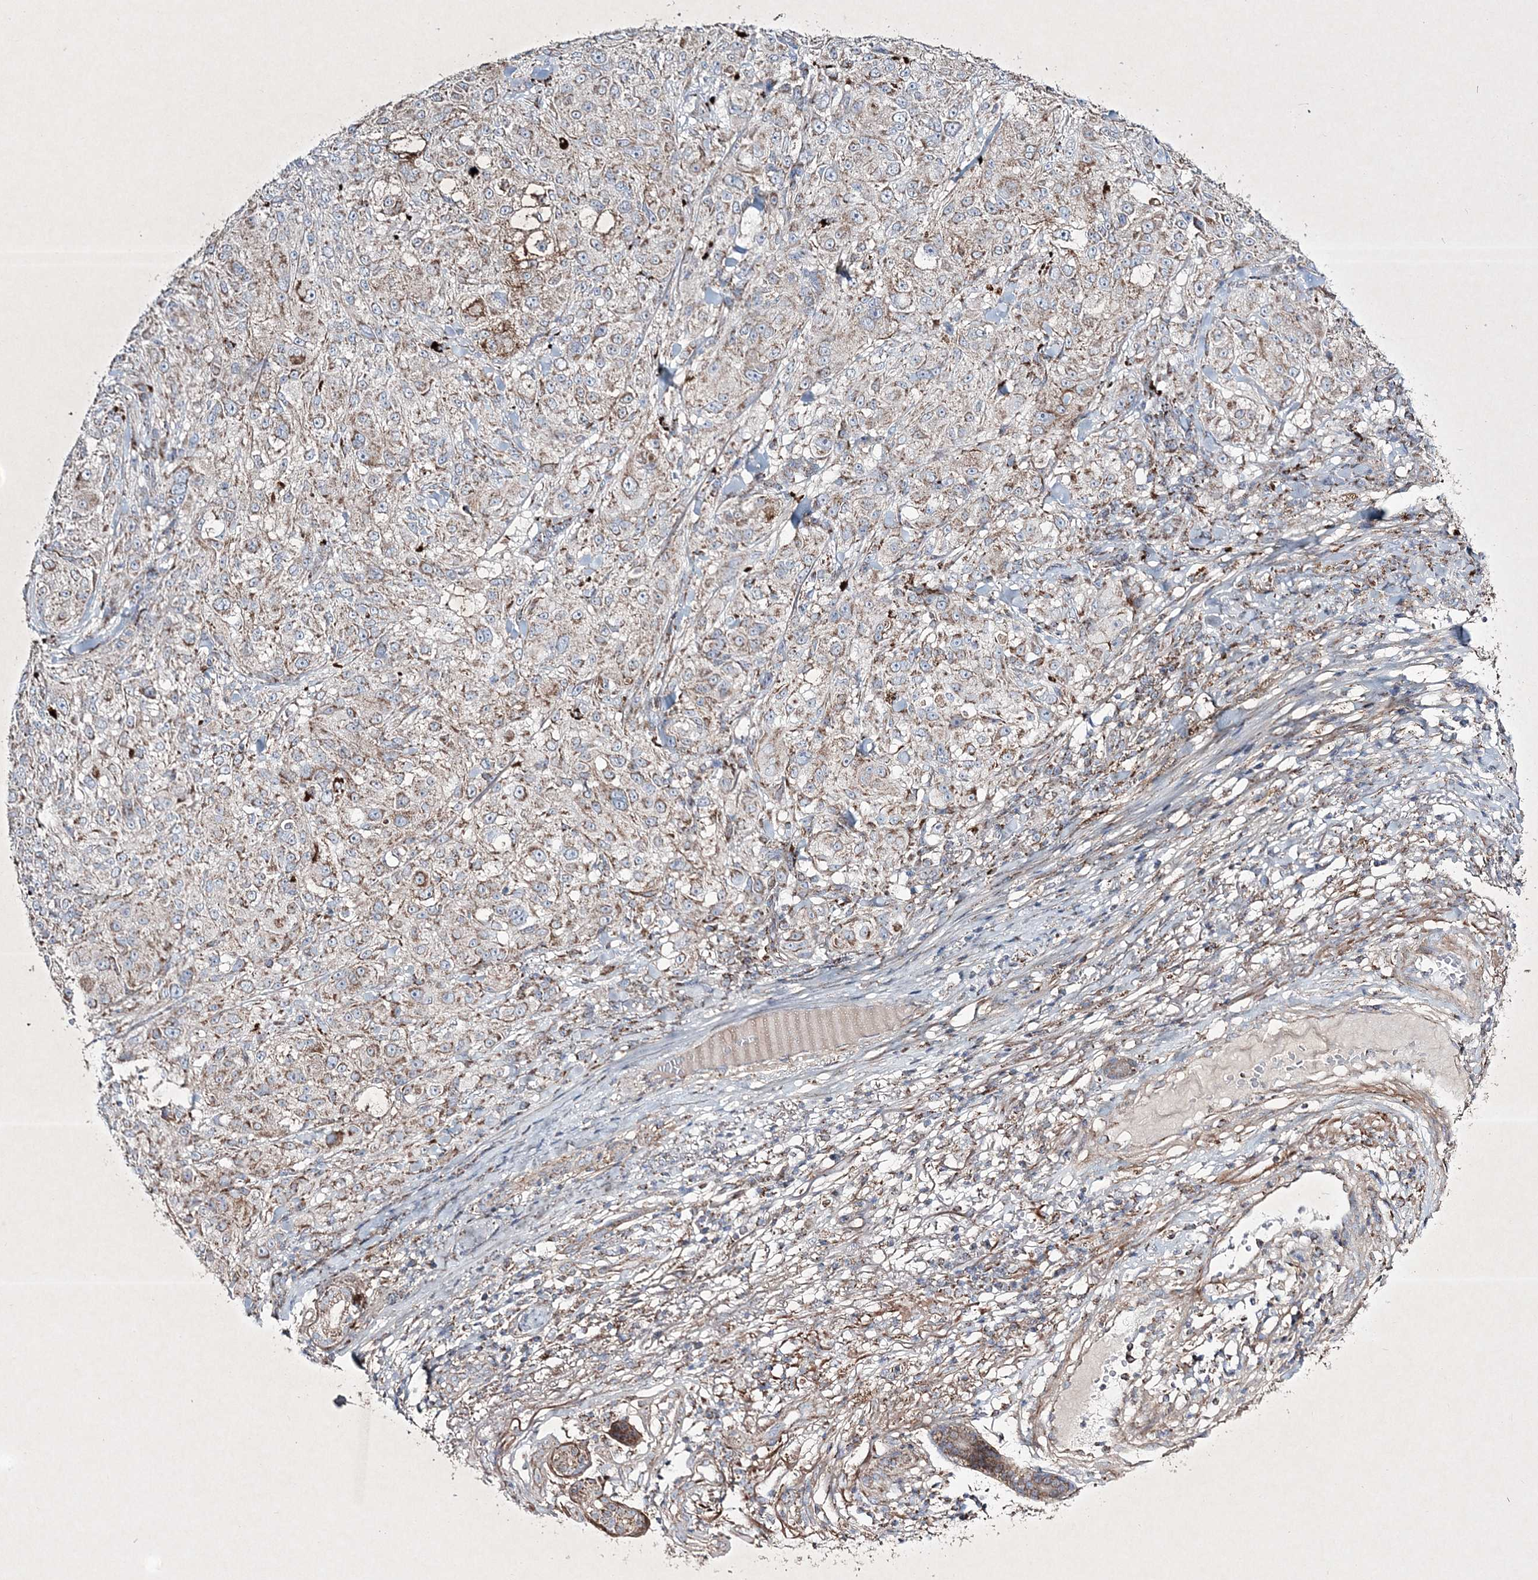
{"staining": {"intensity": "weak", "quantity": "25%-75%", "location": "cytoplasmic/membranous"}, "tissue": "melanoma", "cell_type": "Tumor cells", "image_type": "cancer", "snomed": [{"axis": "morphology", "description": "Necrosis, NOS"}, {"axis": "morphology", "description": "Malignant melanoma, NOS"}, {"axis": "topography", "description": "Skin"}], "caption": "Human malignant melanoma stained with a protein marker demonstrates weak staining in tumor cells.", "gene": "RICTOR", "patient": {"sex": "female", "age": 87}}